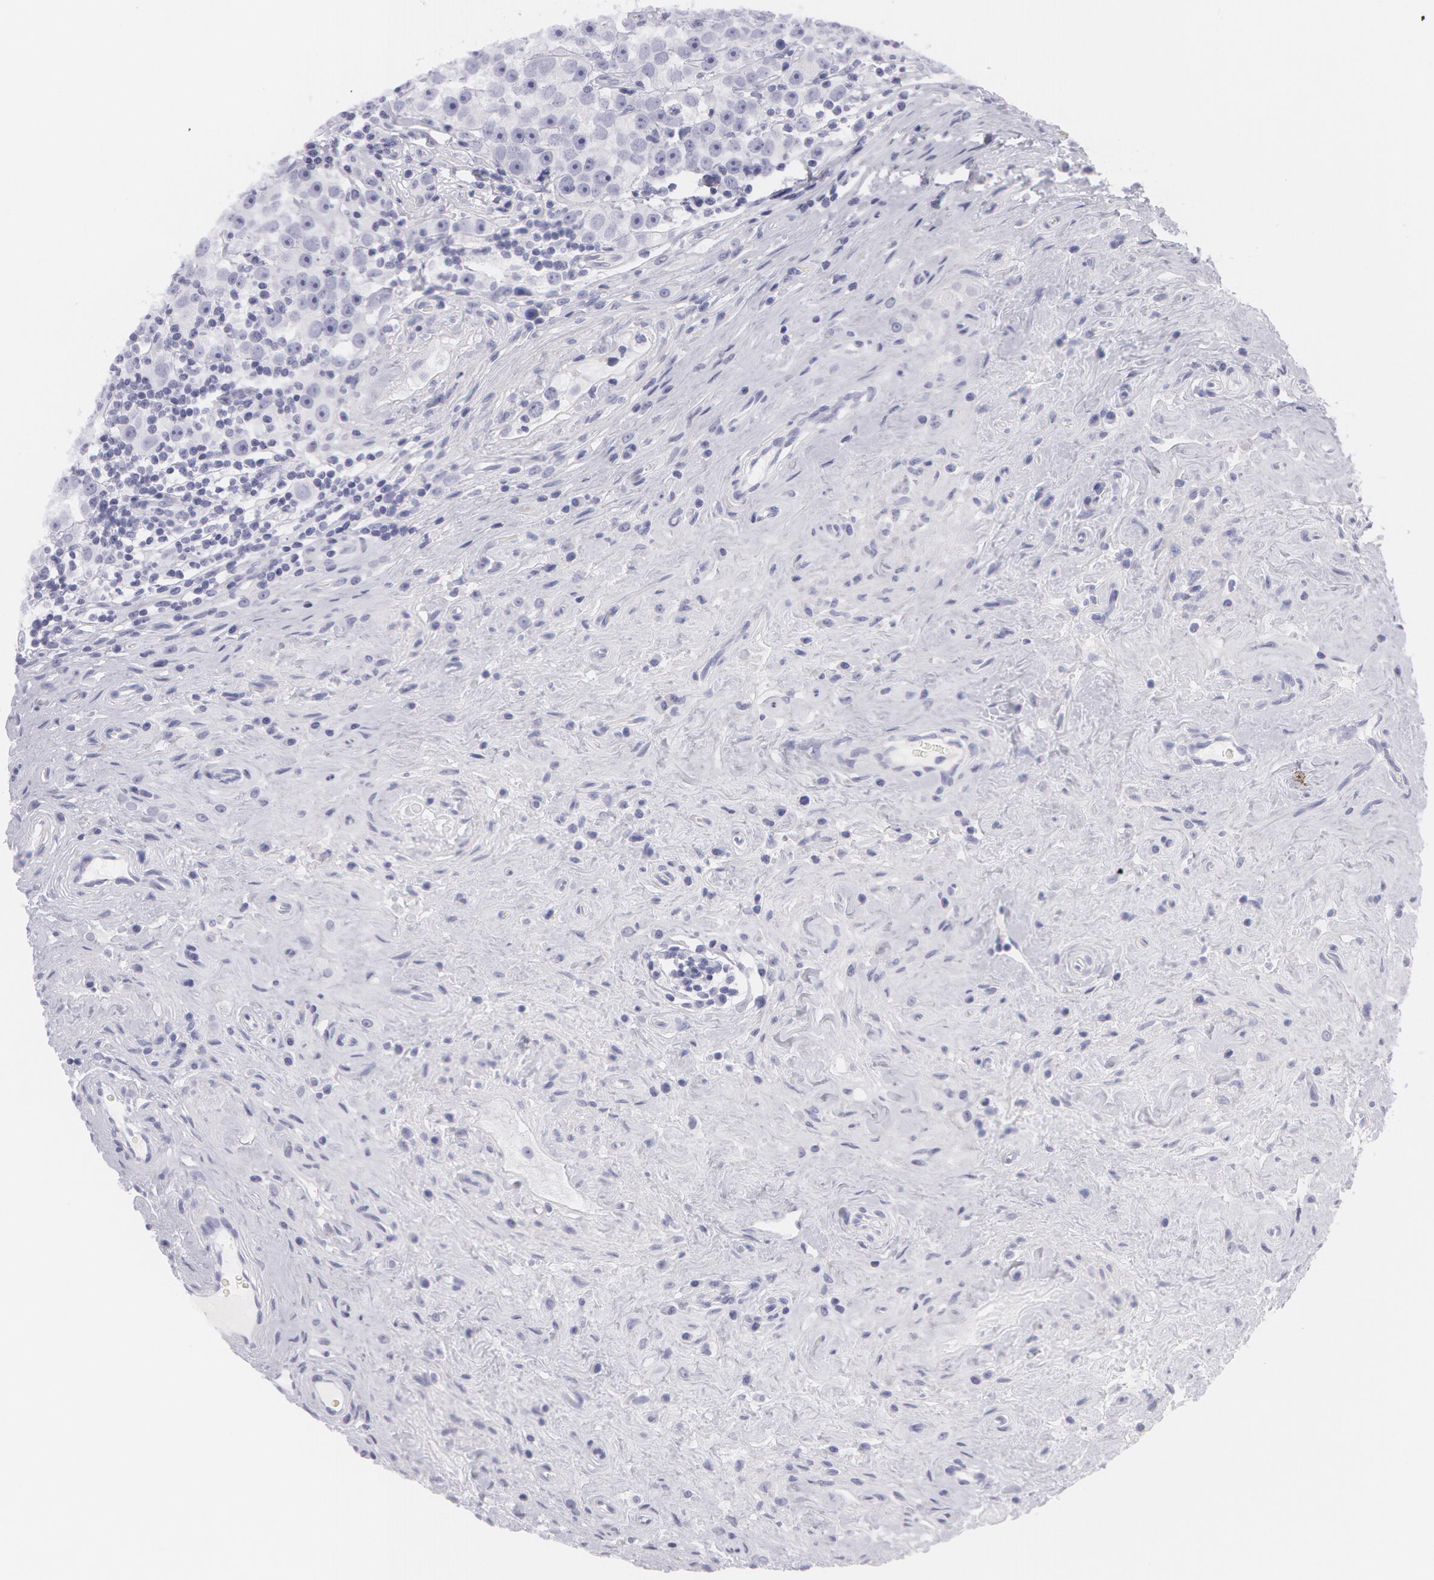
{"staining": {"intensity": "negative", "quantity": "none", "location": "none"}, "tissue": "testis cancer", "cell_type": "Tumor cells", "image_type": "cancer", "snomed": [{"axis": "morphology", "description": "Seminoma, NOS"}, {"axis": "topography", "description": "Testis"}], "caption": "The histopathology image shows no significant expression in tumor cells of seminoma (testis).", "gene": "AMACR", "patient": {"sex": "male", "age": 32}}